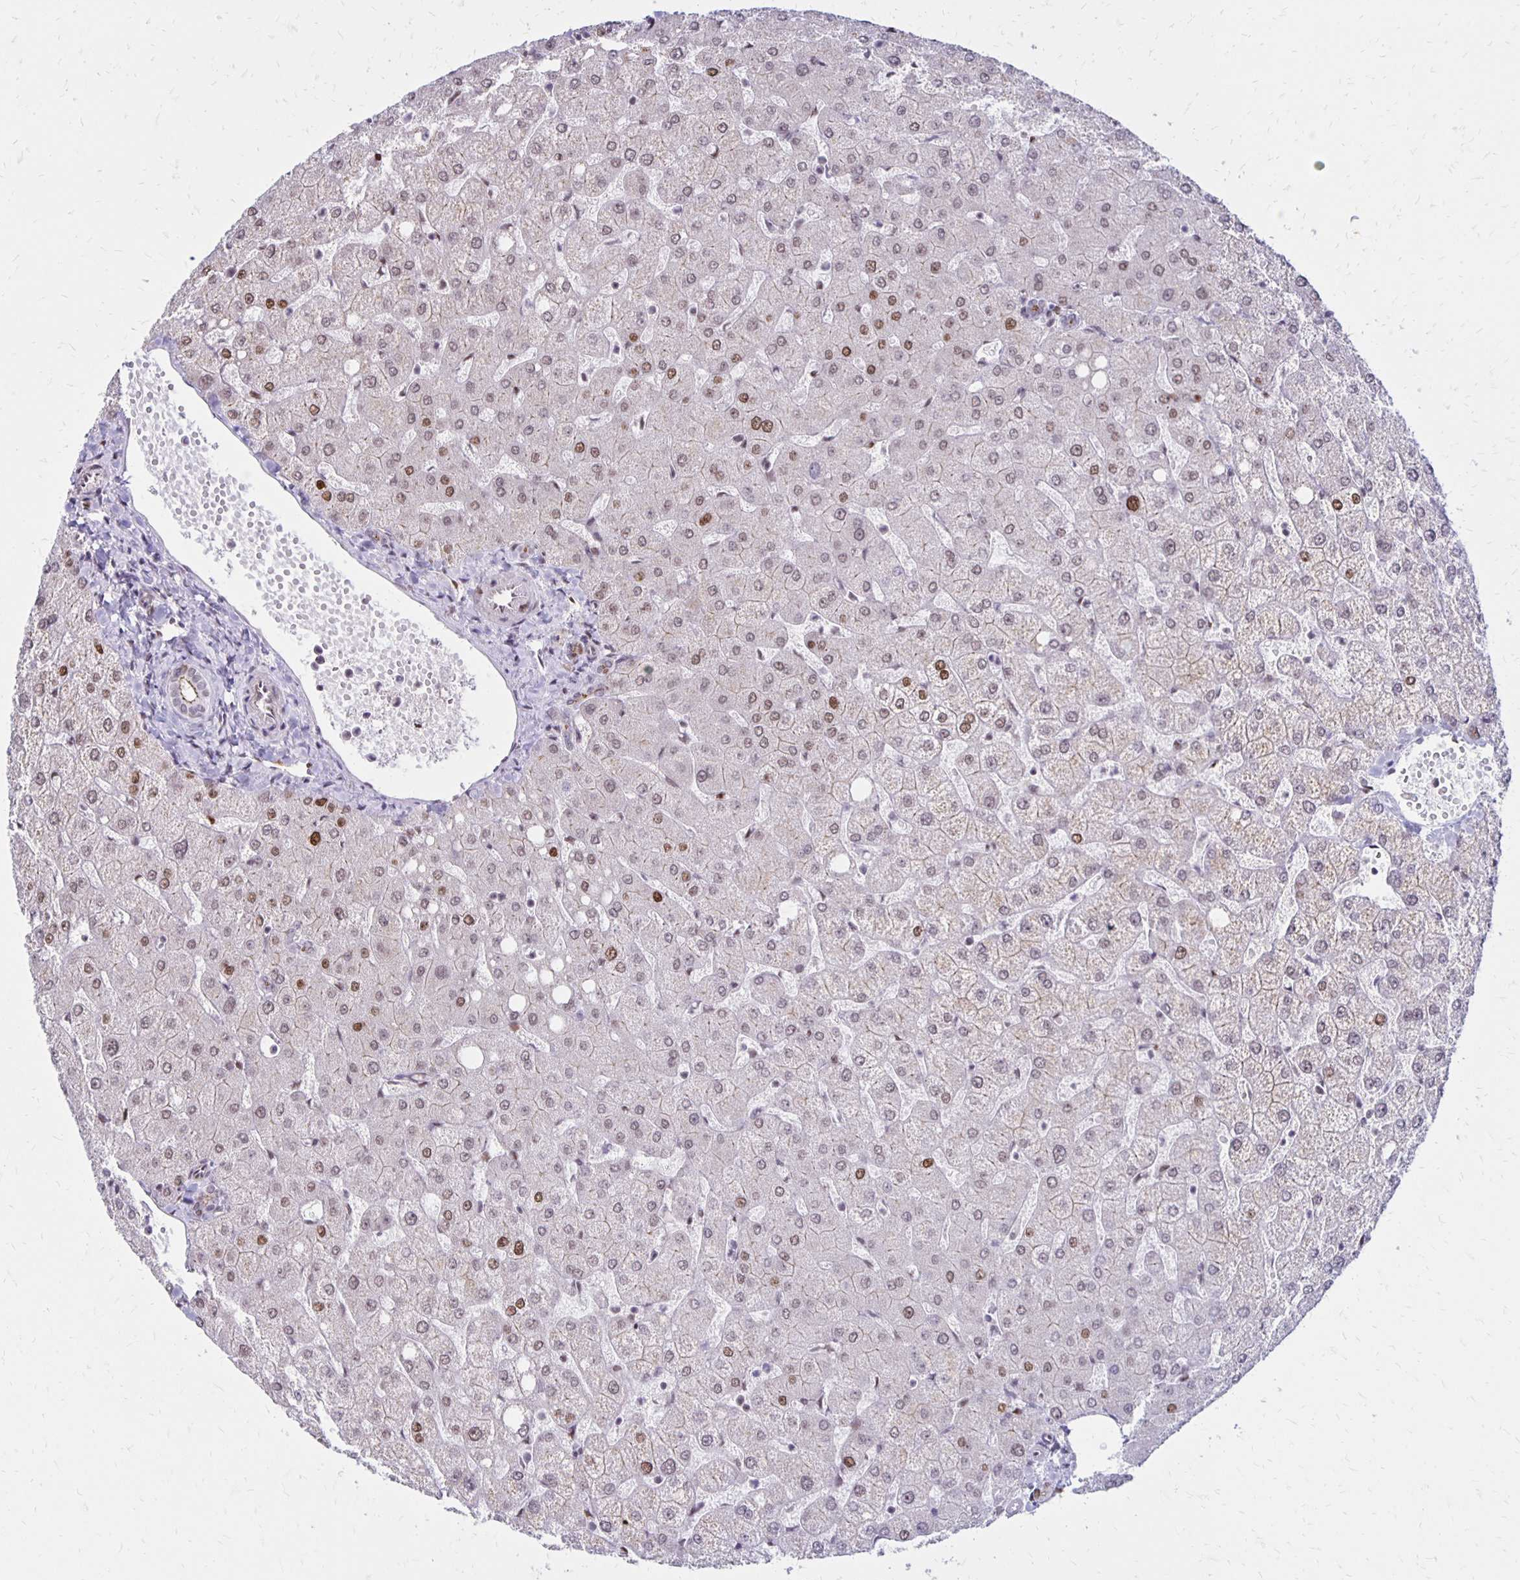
{"staining": {"intensity": "weak", "quantity": "25%-75%", "location": "cytoplasmic/membranous"}, "tissue": "liver", "cell_type": "Cholangiocytes", "image_type": "normal", "snomed": [{"axis": "morphology", "description": "Normal tissue, NOS"}, {"axis": "topography", "description": "Liver"}], "caption": "Immunohistochemistry of unremarkable liver shows low levels of weak cytoplasmic/membranous positivity in about 25%-75% of cholangiocytes. The protein of interest is stained brown, and the nuclei are stained in blue (DAB (3,3'-diaminobenzidine) IHC with brightfield microscopy, high magnification).", "gene": "DDB2", "patient": {"sex": "female", "age": 54}}